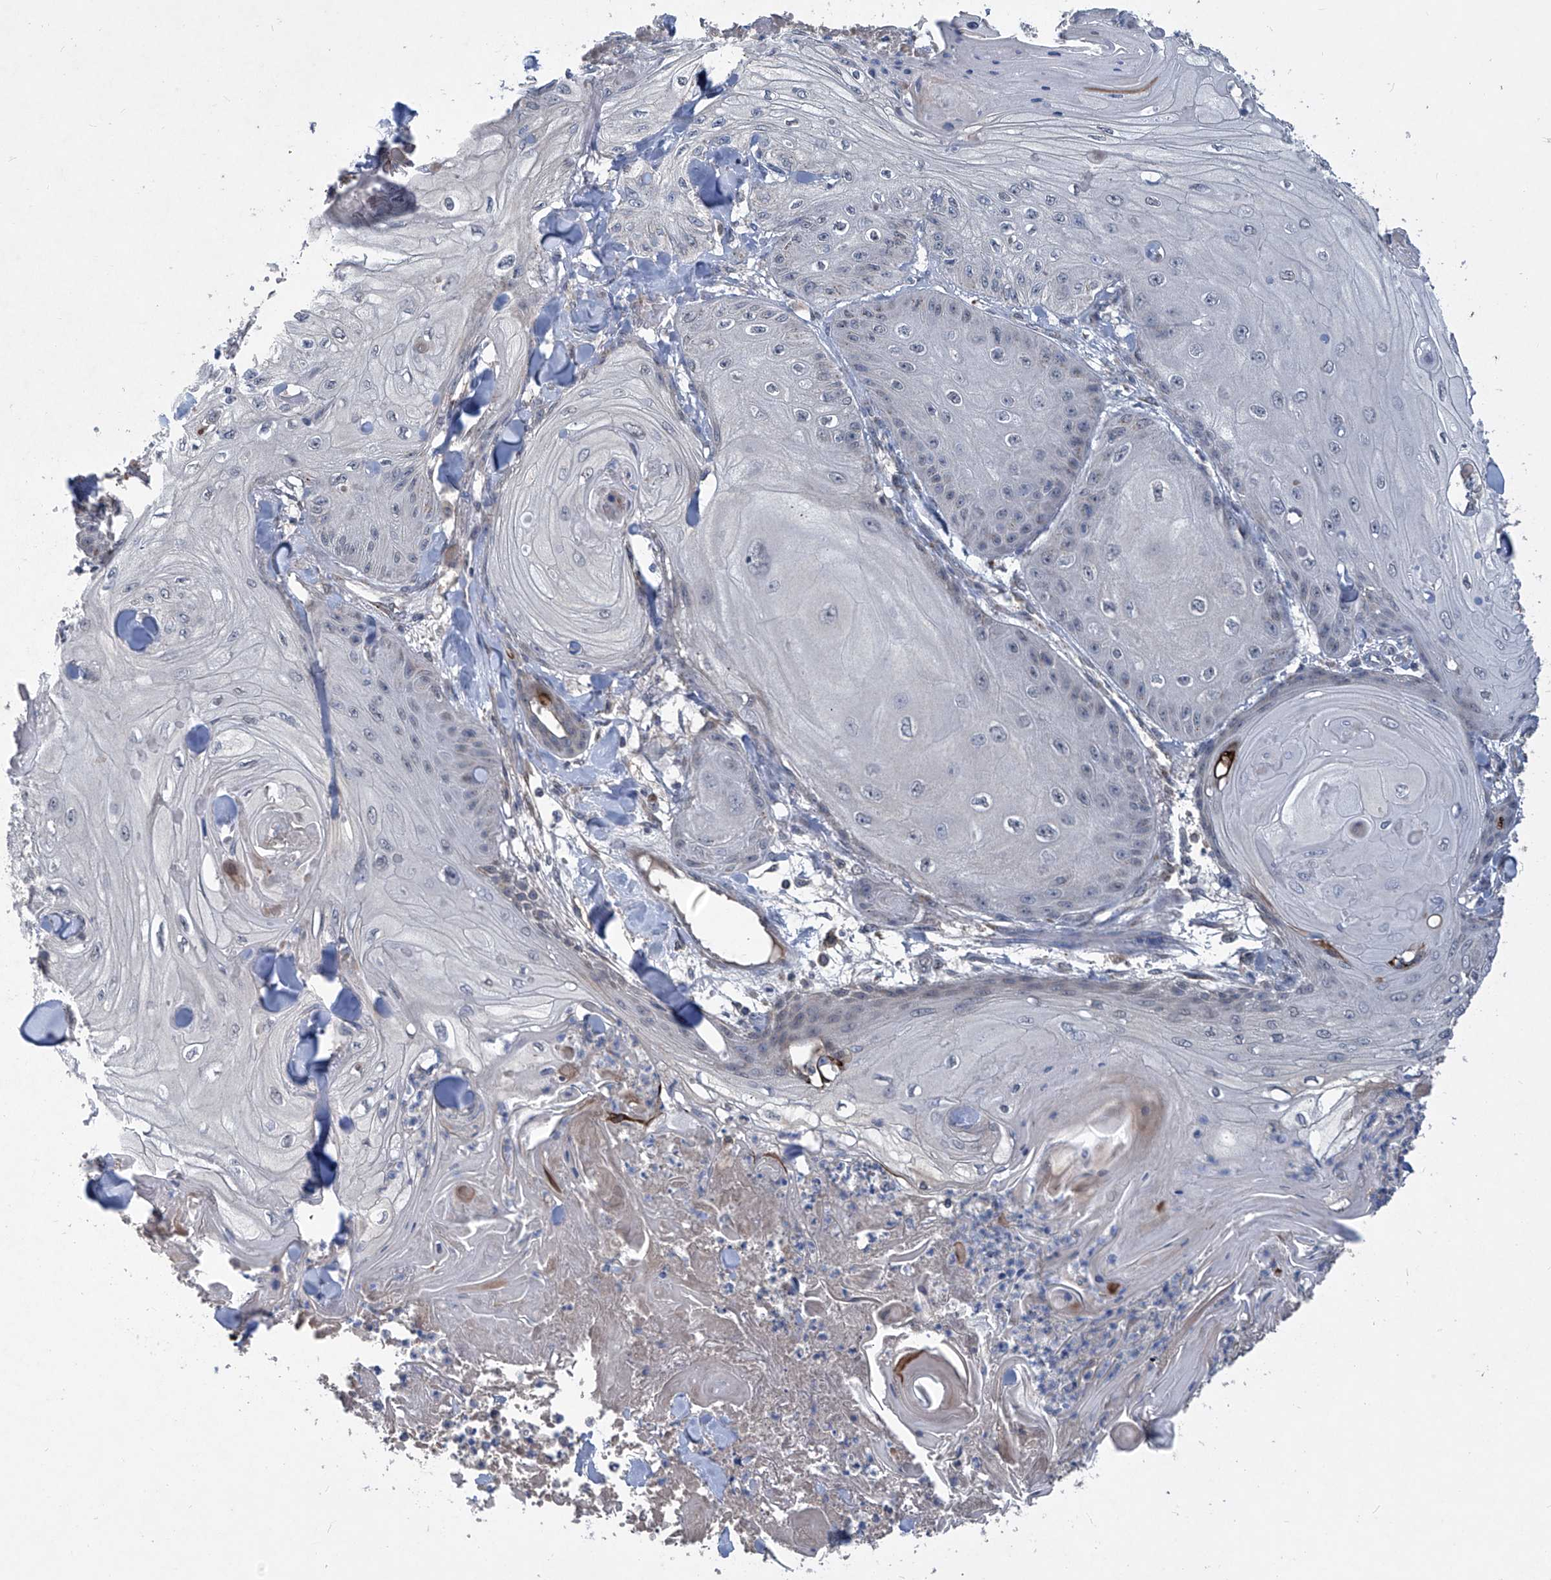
{"staining": {"intensity": "negative", "quantity": "none", "location": "none"}, "tissue": "skin cancer", "cell_type": "Tumor cells", "image_type": "cancer", "snomed": [{"axis": "morphology", "description": "Squamous cell carcinoma, NOS"}, {"axis": "topography", "description": "Skin"}], "caption": "Tumor cells are negative for brown protein staining in squamous cell carcinoma (skin).", "gene": "PCSK5", "patient": {"sex": "male", "age": 74}}